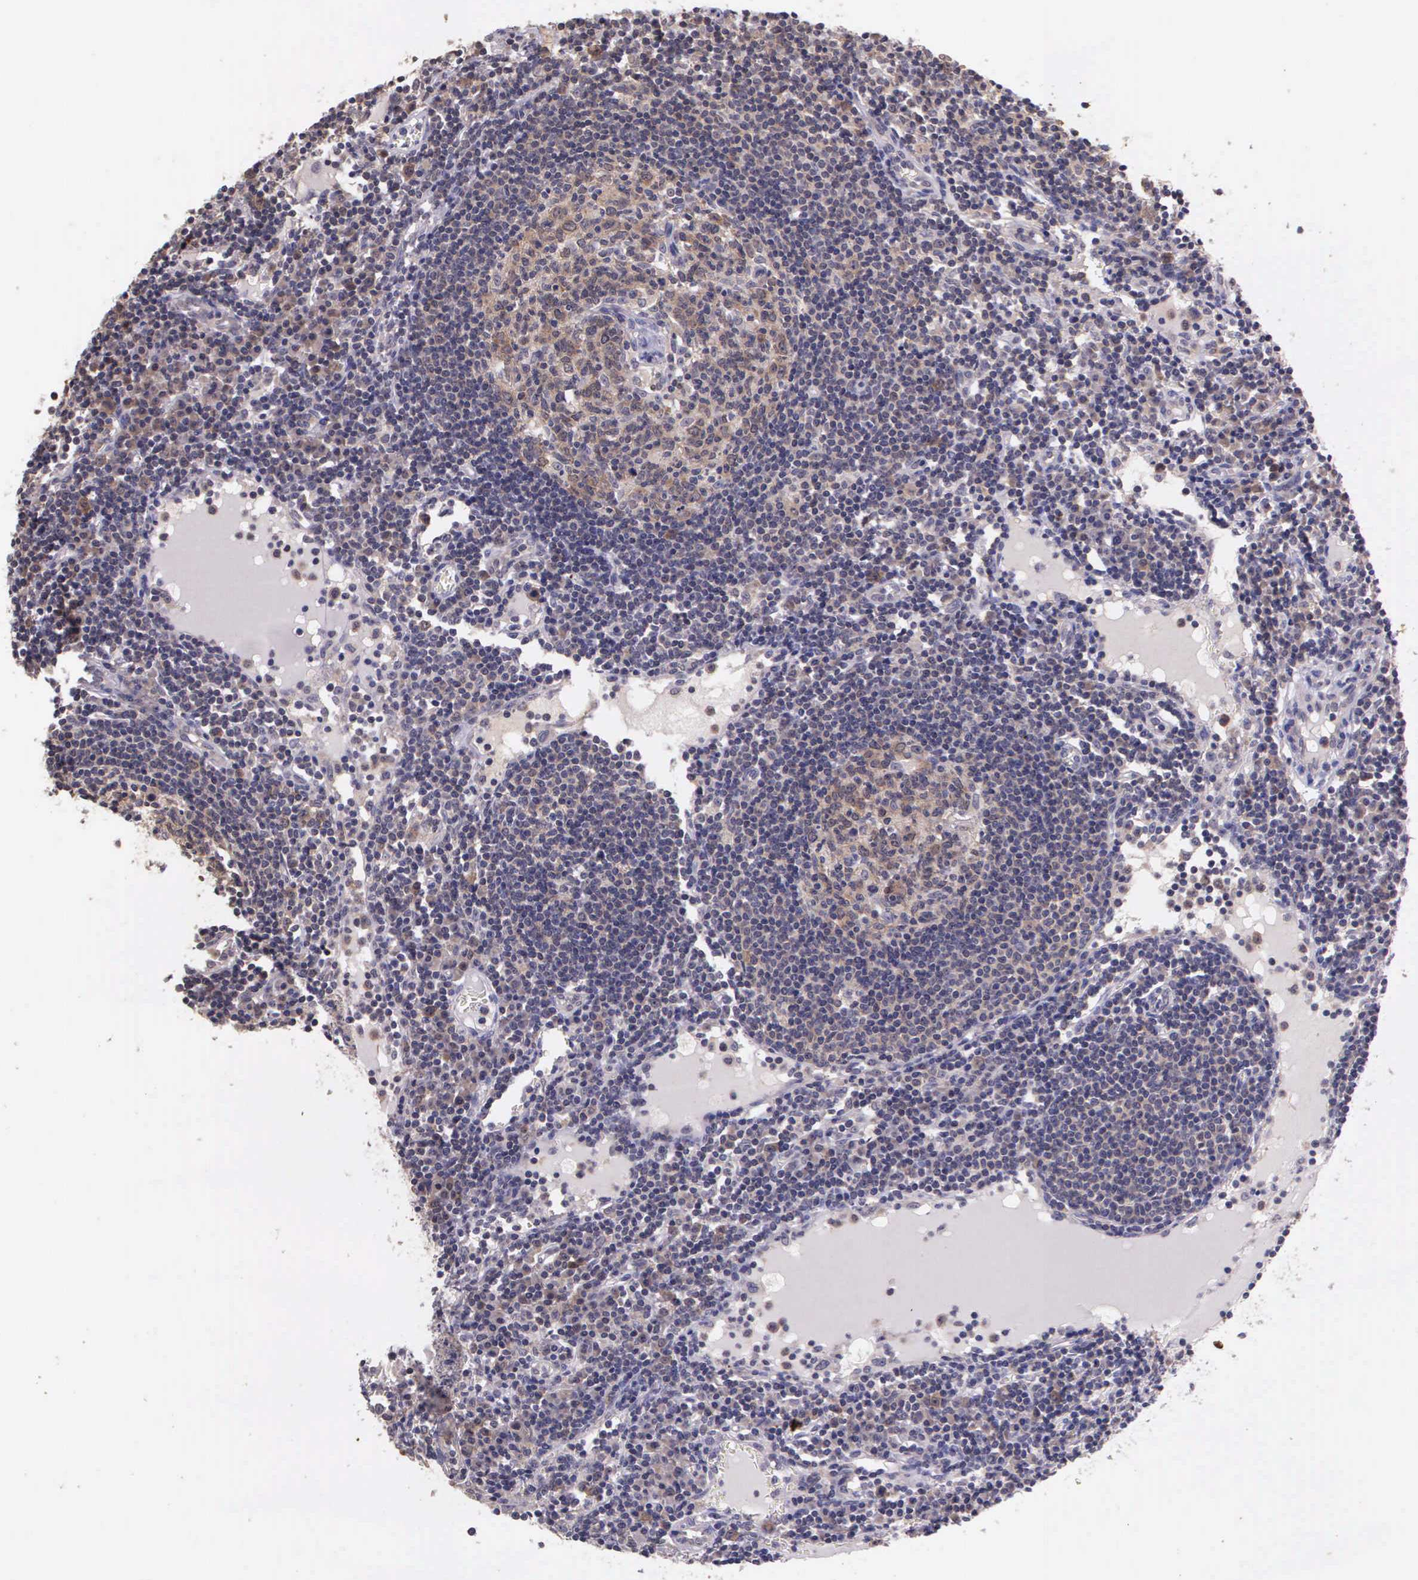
{"staining": {"intensity": "weak", "quantity": "25%-75%", "location": "cytoplasmic/membranous"}, "tissue": "lymph node", "cell_type": "Germinal center cells", "image_type": "normal", "snomed": [{"axis": "morphology", "description": "Normal tissue, NOS"}, {"axis": "topography", "description": "Lymph node"}], "caption": "The photomicrograph exhibits staining of normal lymph node, revealing weak cytoplasmic/membranous protein staining (brown color) within germinal center cells. (brown staining indicates protein expression, while blue staining denotes nuclei).", "gene": "IGBP1P2", "patient": {"sex": "female", "age": 55}}